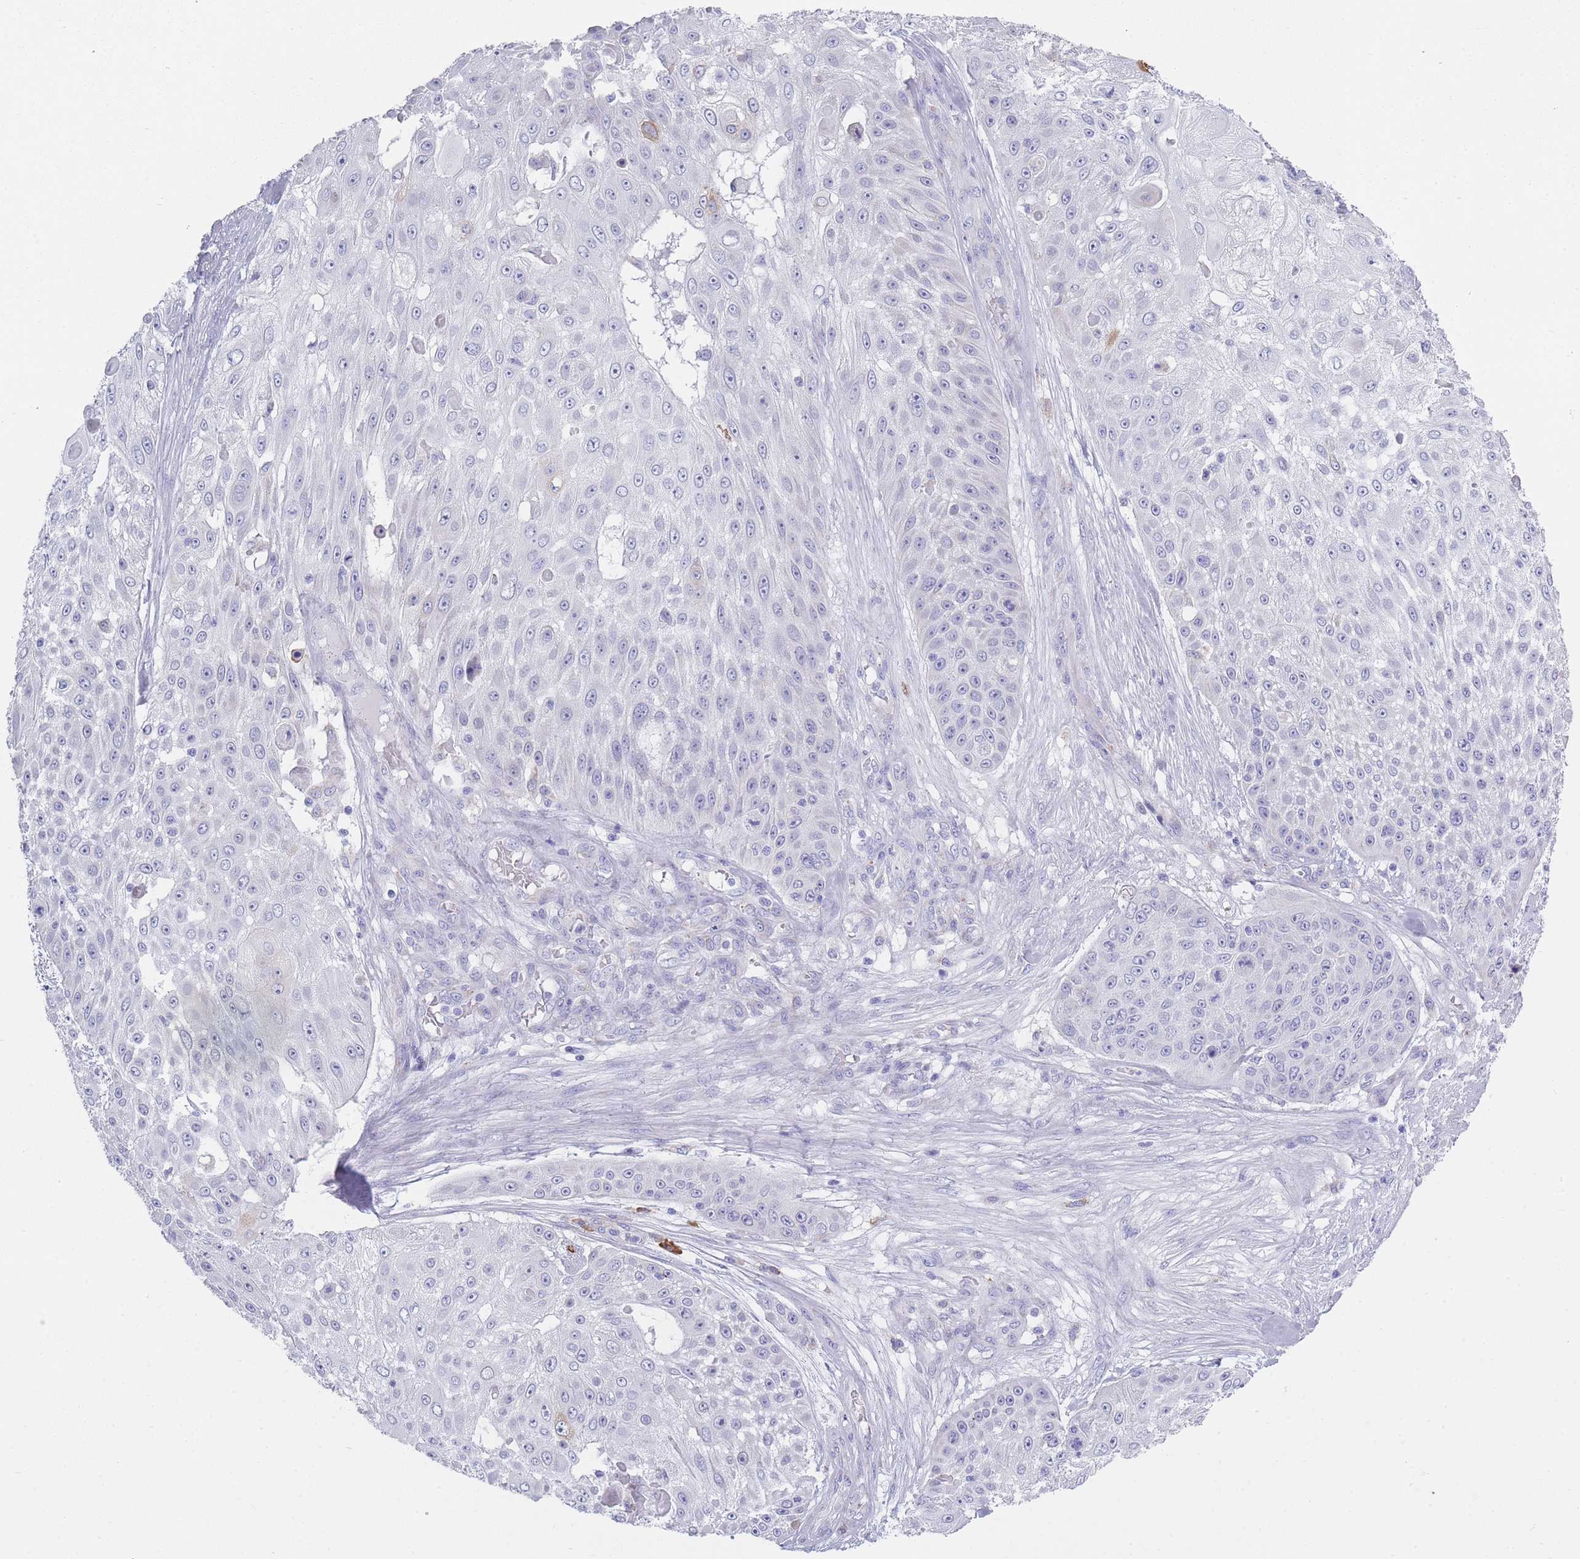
{"staining": {"intensity": "negative", "quantity": "none", "location": "none"}, "tissue": "skin cancer", "cell_type": "Tumor cells", "image_type": "cancer", "snomed": [{"axis": "morphology", "description": "Squamous cell carcinoma, NOS"}, {"axis": "topography", "description": "Skin"}], "caption": "This is an immunohistochemistry (IHC) photomicrograph of human skin cancer. There is no positivity in tumor cells.", "gene": "XKR8", "patient": {"sex": "female", "age": 86}}